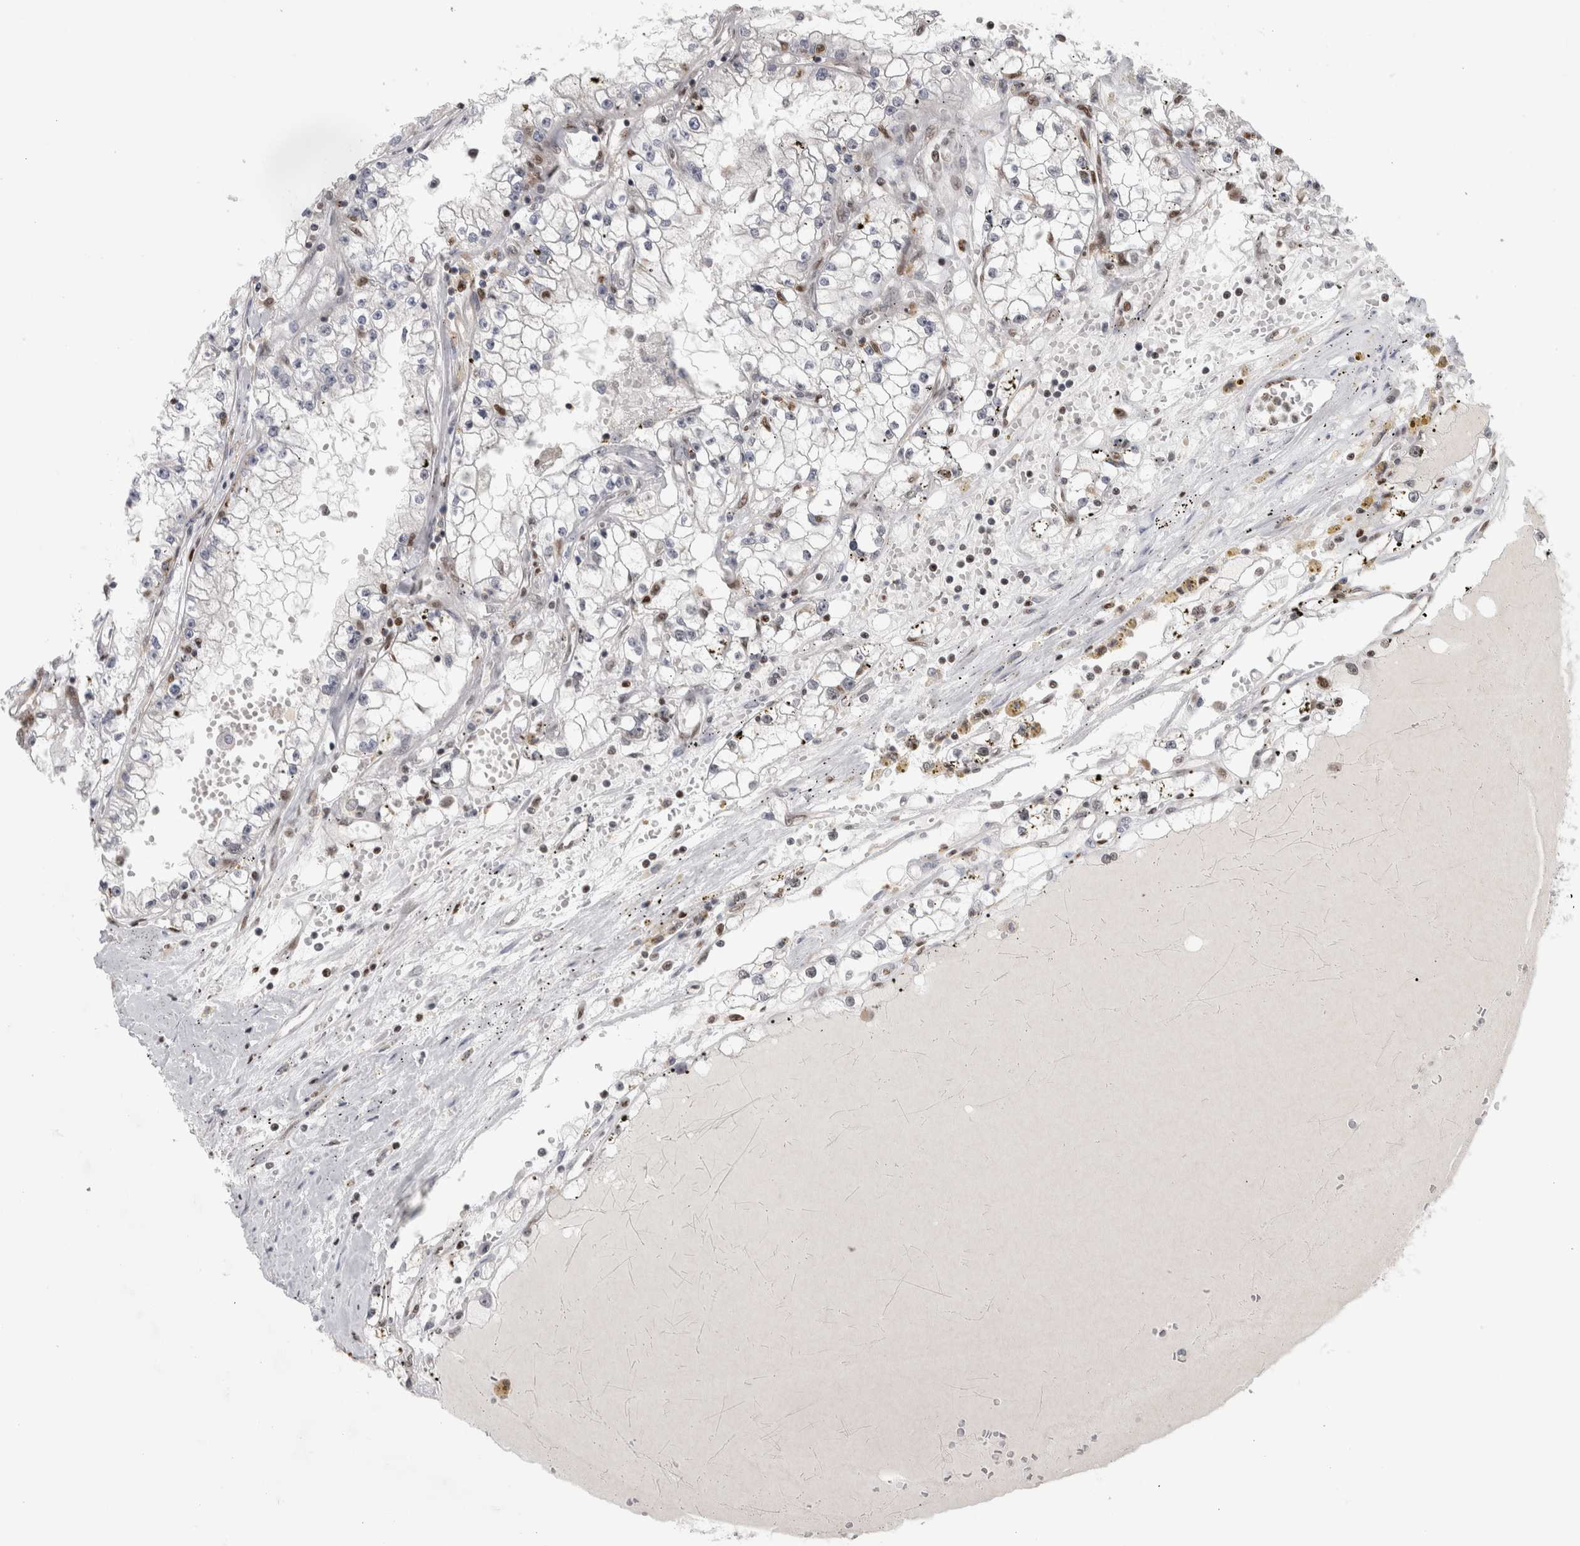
{"staining": {"intensity": "weak", "quantity": "<25%", "location": "nuclear"}, "tissue": "renal cancer", "cell_type": "Tumor cells", "image_type": "cancer", "snomed": [{"axis": "morphology", "description": "Adenocarcinoma, NOS"}, {"axis": "topography", "description": "Kidney"}], "caption": "A histopathology image of adenocarcinoma (renal) stained for a protein reveals no brown staining in tumor cells.", "gene": "SRARP", "patient": {"sex": "male", "age": 56}}